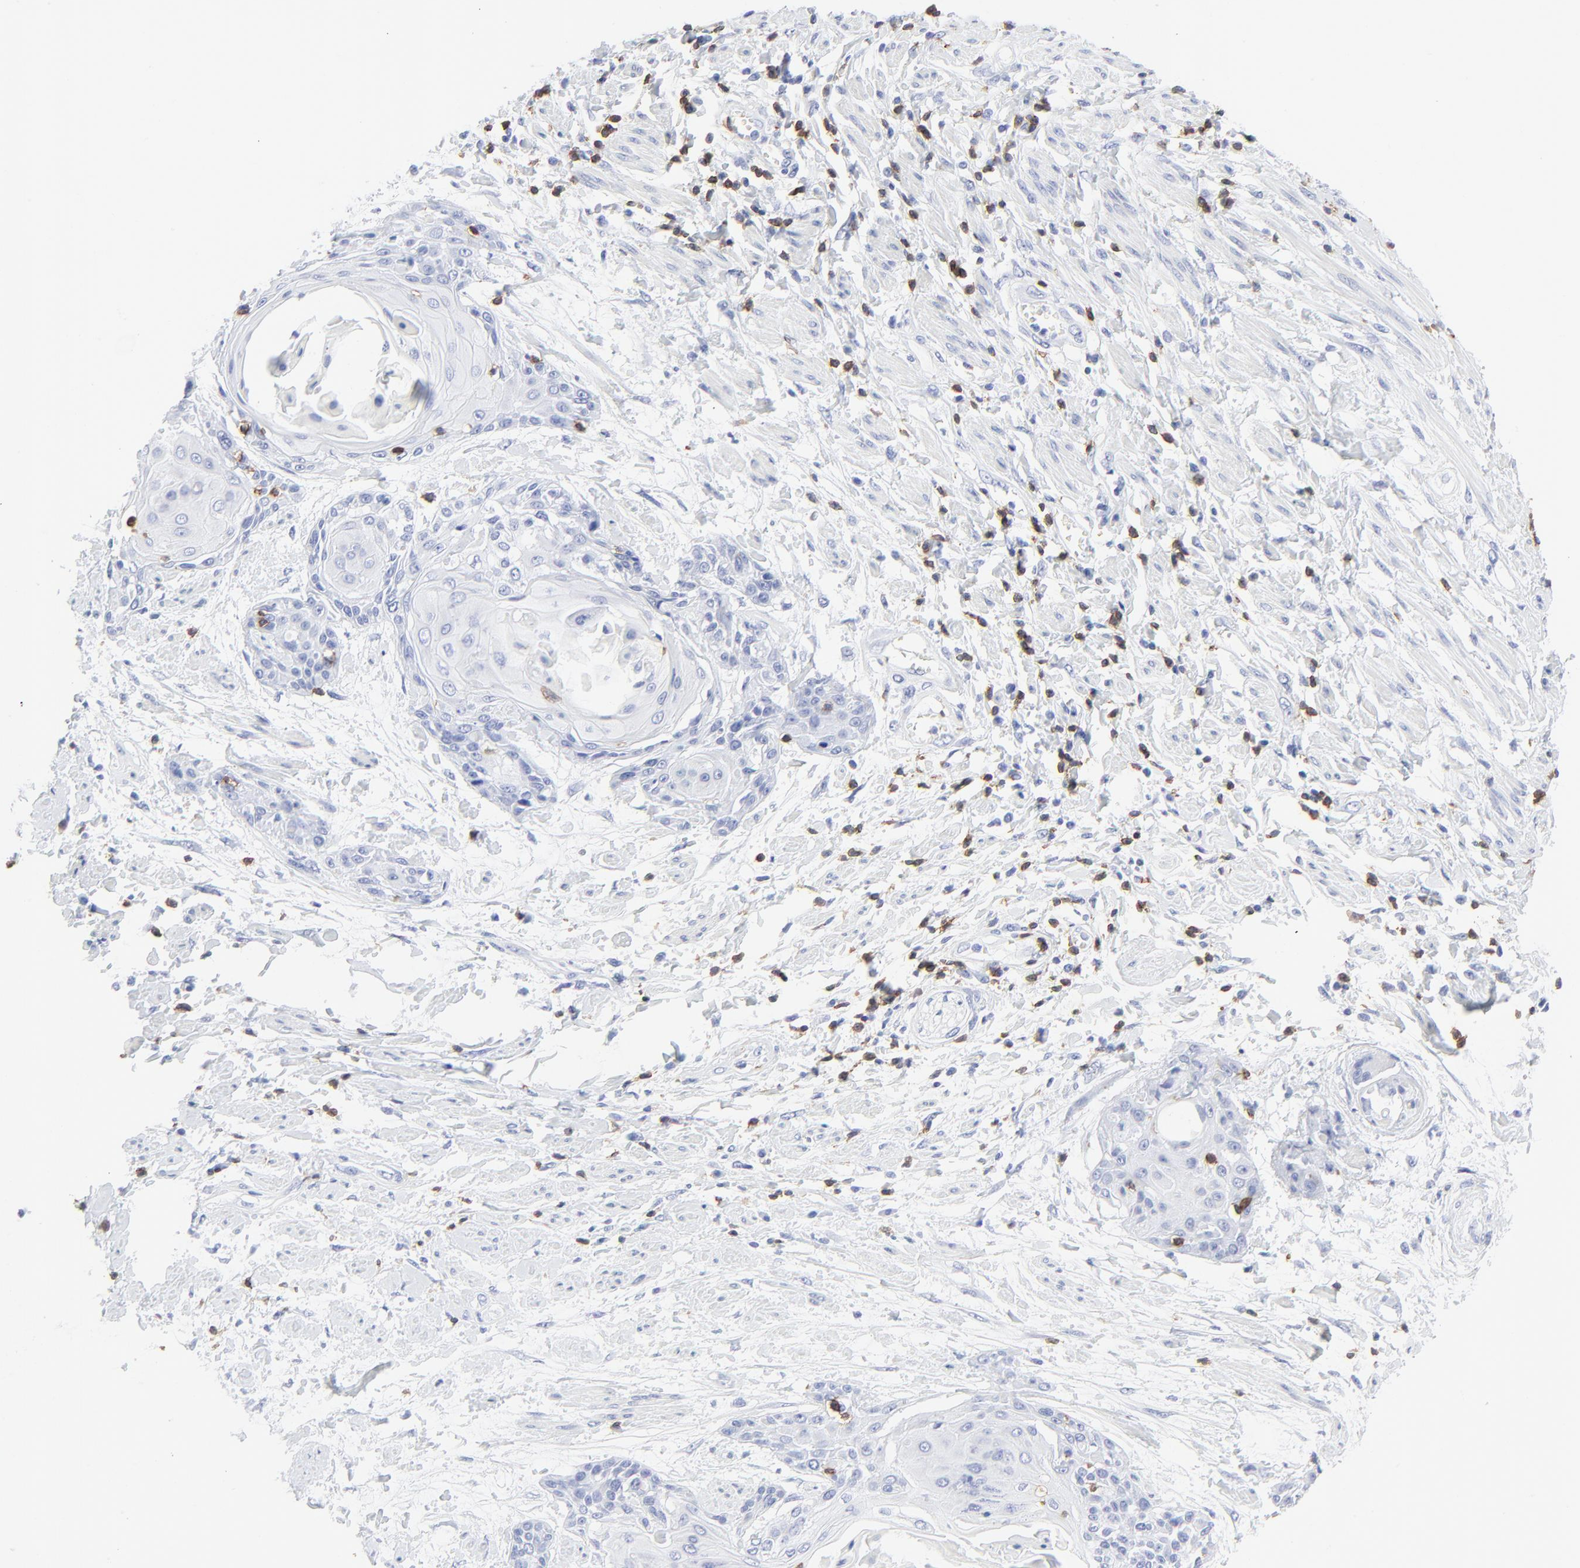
{"staining": {"intensity": "negative", "quantity": "none", "location": "none"}, "tissue": "cervical cancer", "cell_type": "Tumor cells", "image_type": "cancer", "snomed": [{"axis": "morphology", "description": "Squamous cell carcinoma, NOS"}, {"axis": "topography", "description": "Cervix"}], "caption": "Tumor cells show no significant protein staining in cervical squamous cell carcinoma.", "gene": "LCK", "patient": {"sex": "female", "age": 57}}